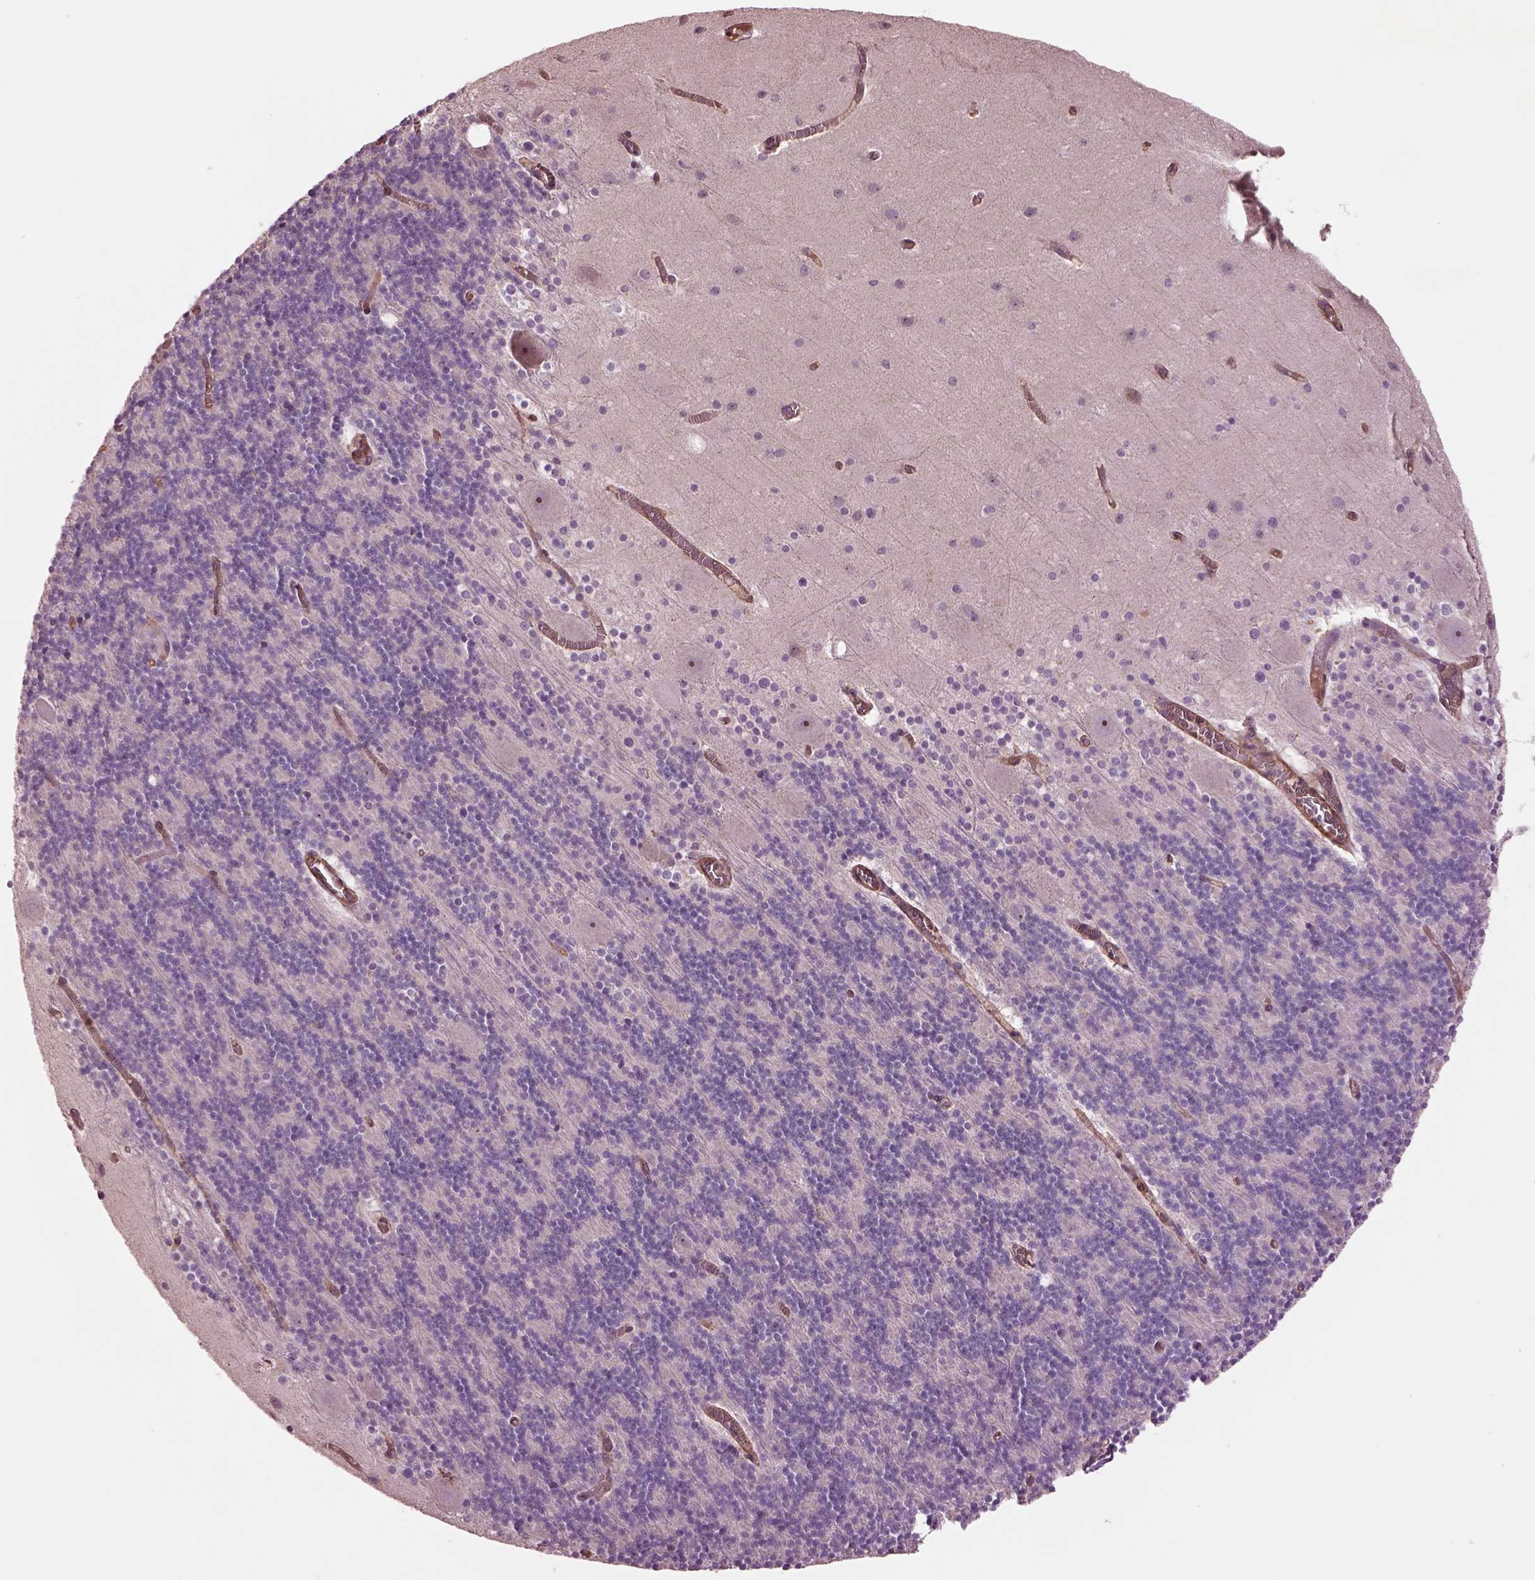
{"staining": {"intensity": "negative", "quantity": "none", "location": "none"}, "tissue": "cerebellum", "cell_type": "Cells in granular layer", "image_type": "normal", "snomed": [{"axis": "morphology", "description": "Normal tissue, NOS"}, {"axis": "topography", "description": "Cerebellum"}], "caption": "This image is of unremarkable cerebellum stained with immunohistochemistry to label a protein in brown with the nuclei are counter-stained blue. There is no expression in cells in granular layer.", "gene": "HTR1B", "patient": {"sex": "male", "age": 70}}